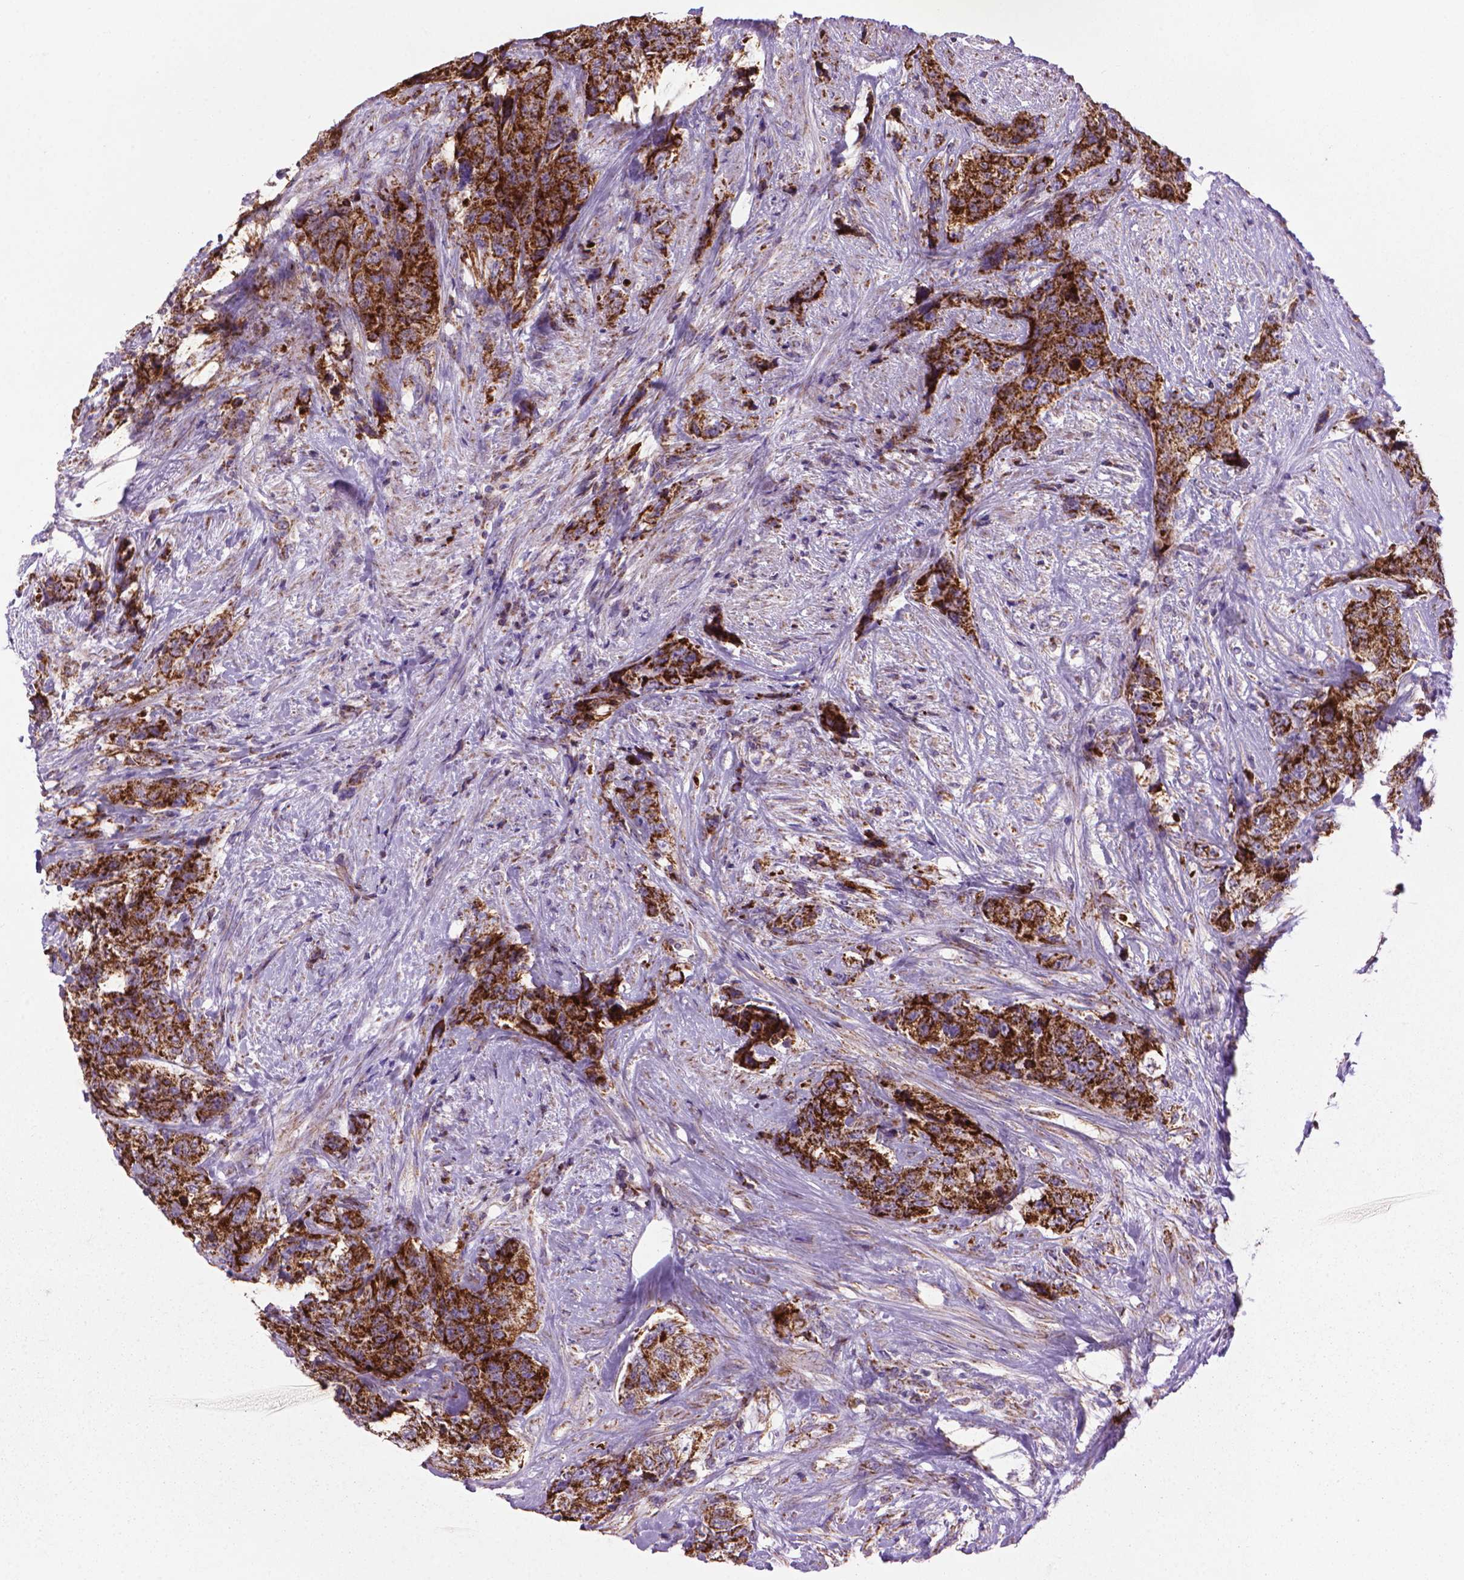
{"staining": {"intensity": "strong", "quantity": ">75%", "location": "cytoplasmic/membranous"}, "tissue": "urothelial cancer", "cell_type": "Tumor cells", "image_type": "cancer", "snomed": [{"axis": "morphology", "description": "Urothelial carcinoma, High grade"}, {"axis": "topography", "description": "Urinary bladder"}], "caption": "Immunohistochemical staining of human urothelial carcinoma (high-grade) reveals strong cytoplasmic/membranous protein staining in approximately >75% of tumor cells.", "gene": "VDAC1", "patient": {"sex": "female", "age": 78}}